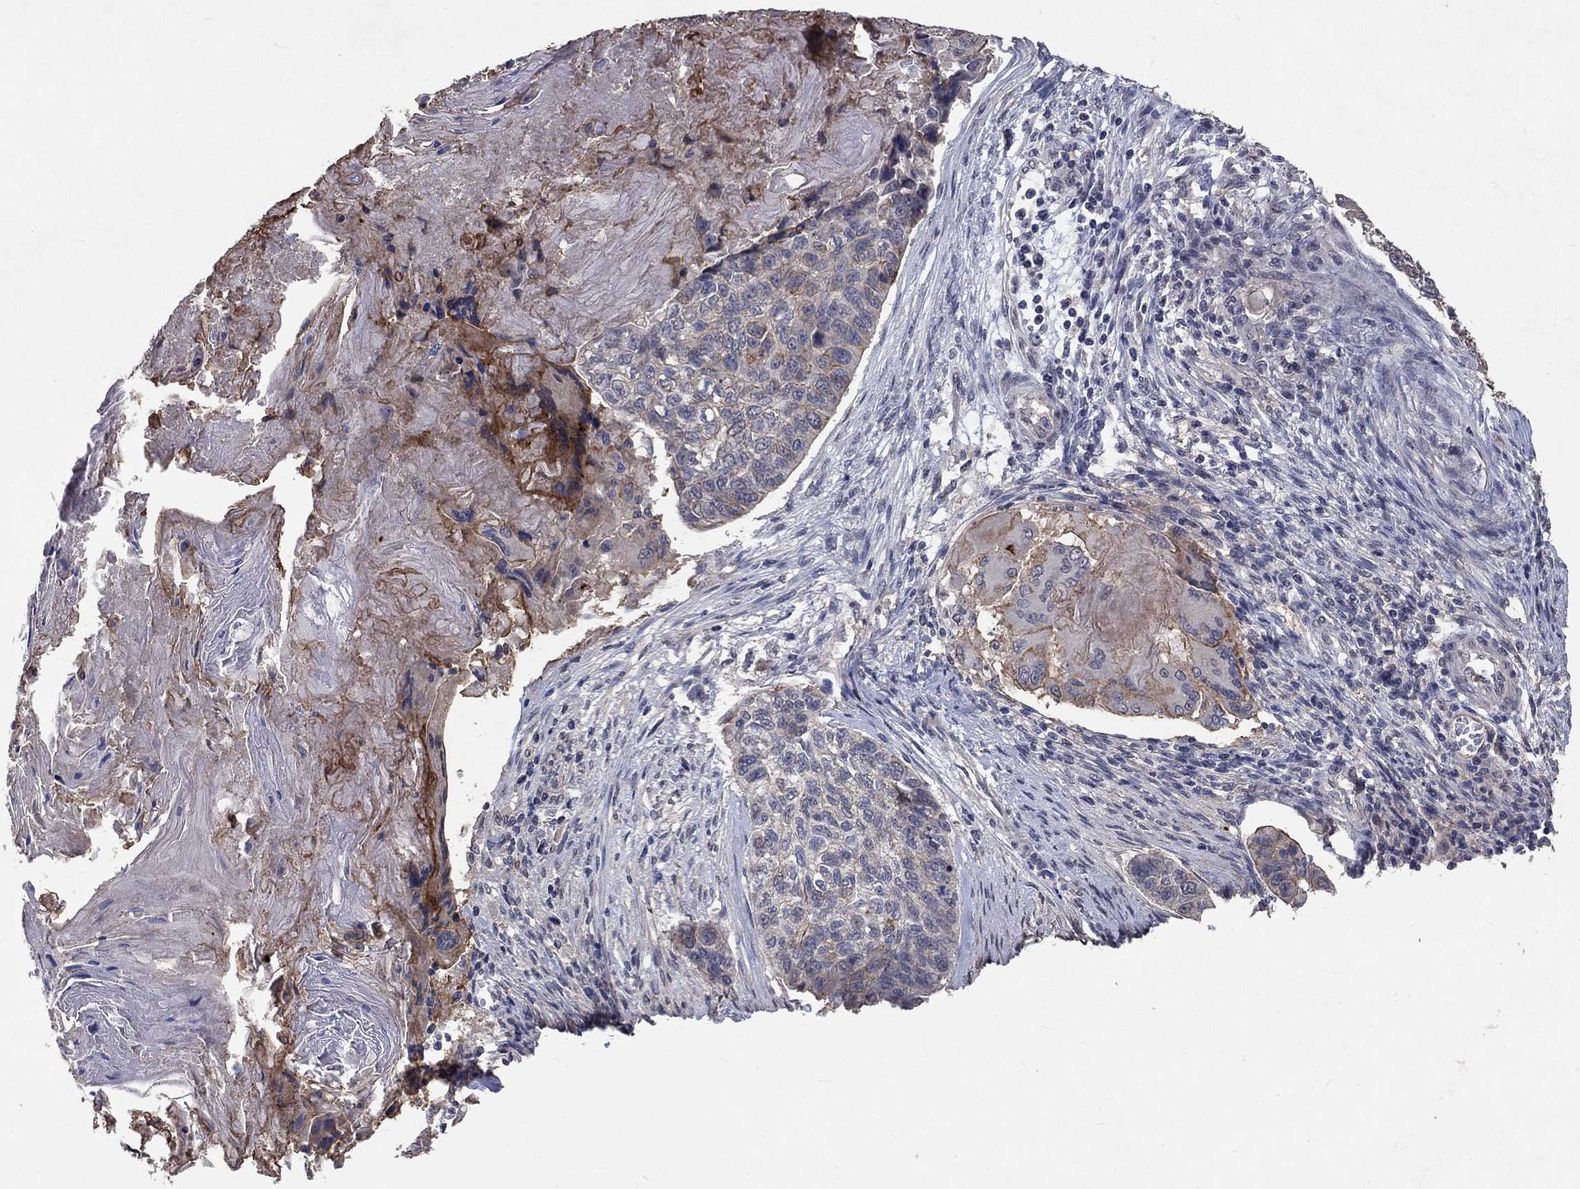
{"staining": {"intensity": "moderate", "quantity": "<25%", "location": "cytoplasmic/membranous"}, "tissue": "lung cancer", "cell_type": "Tumor cells", "image_type": "cancer", "snomed": [{"axis": "morphology", "description": "Squamous cell carcinoma, NOS"}, {"axis": "topography", "description": "Lung"}], "caption": "Brown immunohistochemical staining in human lung cancer (squamous cell carcinoma) shows moderate cytoplasmic/membranous expression in approximately <25% of tumor cells.", "gene": "CHST5", "patient": {"sex": "male", "age": 69}}